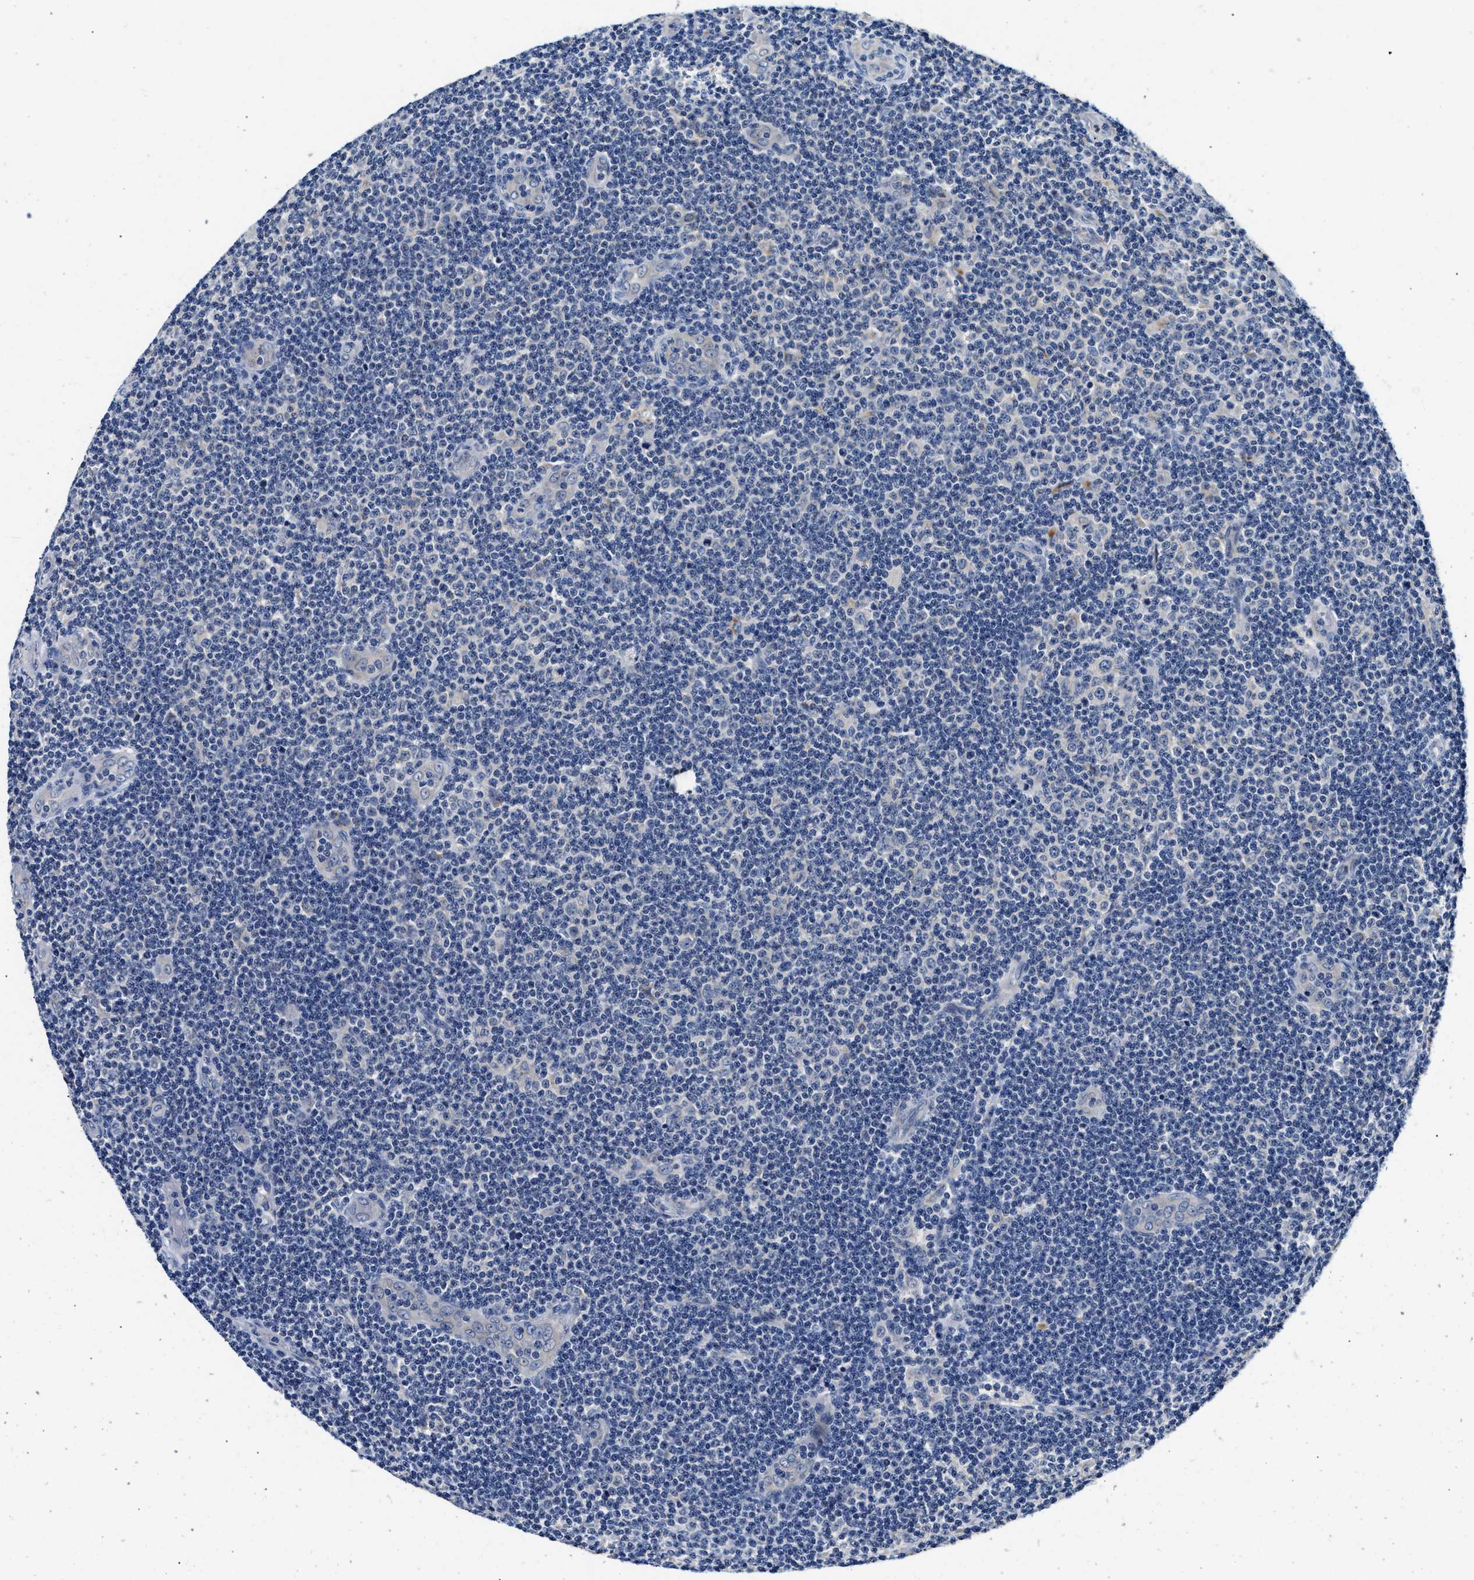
{"staining": {"intensity": "negative", "quantity": "none", "location": "none"}, "tissue": "lymphoma", "cell_type": "Tumor cells", "image_type": "cancer", "snomed": [{"axis": "morphology", "description": "Malignant lymphoma, non-Hodgkin's type, Low grade"}, {"axis": "topography", "description": "Lymph node"}], "caption": "The immunohistochemistry (IHC) photomicrograph has no significant expression in tumor cells of low-grade malignant lymphoma, non-Hodgkin's type tissue.", "gene": "FAM185A", "patient": {"sex": "male", "age": 83}}